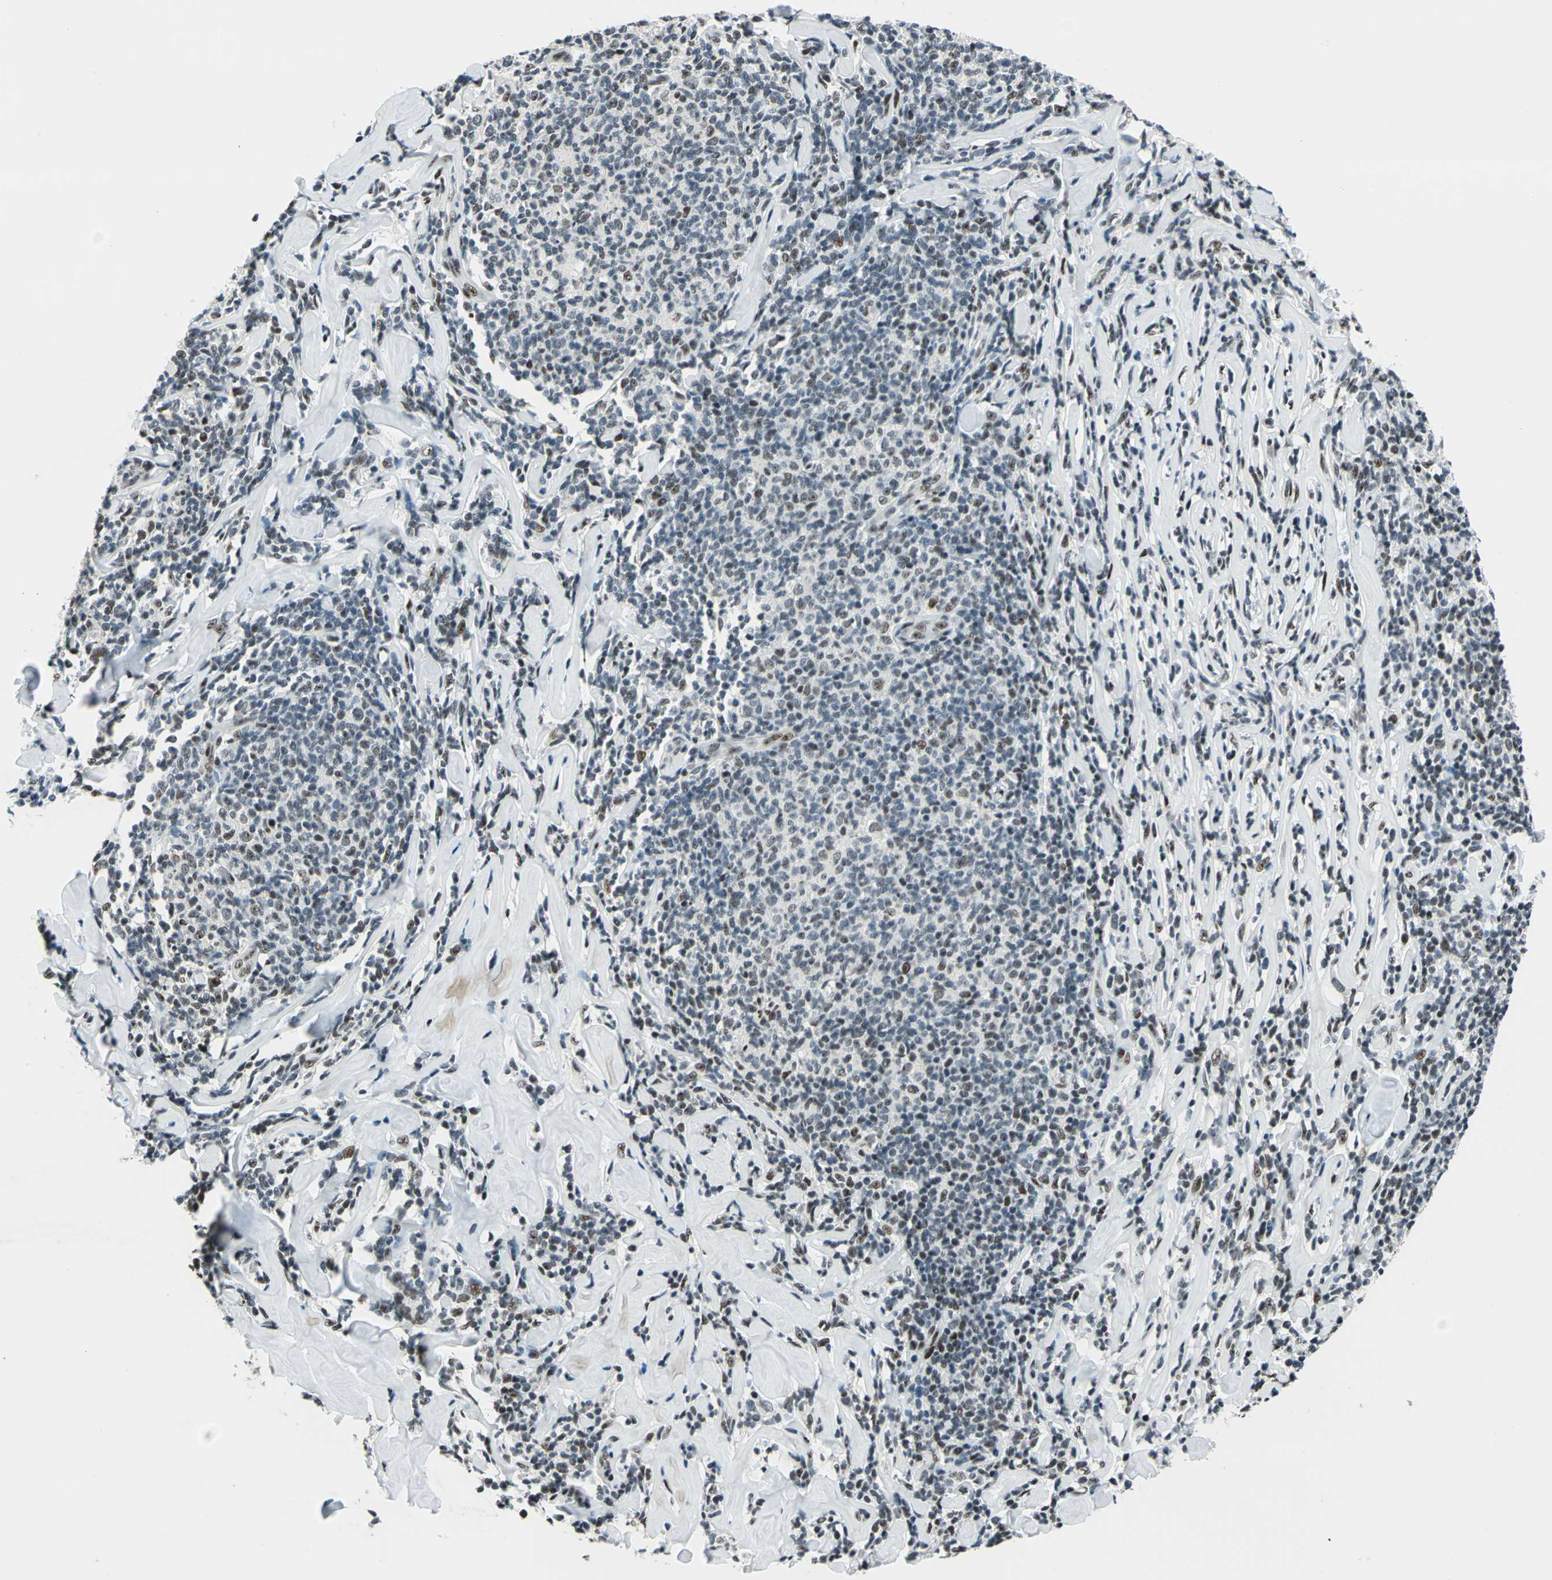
{"staining": {"intensity": "moderate", "quantity": "25%-75%", "location": "nuclear"}, "tissue": "lymphoma", "cell_type": "Tumor cells", "image_type": "cancer", "snomed": [{"axis": "morphology", "description": "Malignant lymphoma, non-Hodgkin's type, Low grade"}, {"axis": "topography", "description": "Lymph node"}], "caption": "Moderate nuclear positivity for a protein is seen in approximately 25%-75% of tumor cells of lymphoma using immunohistochemistry.", "gene": "KAT6B", "patient": {"sex": "female", "age": 56}}